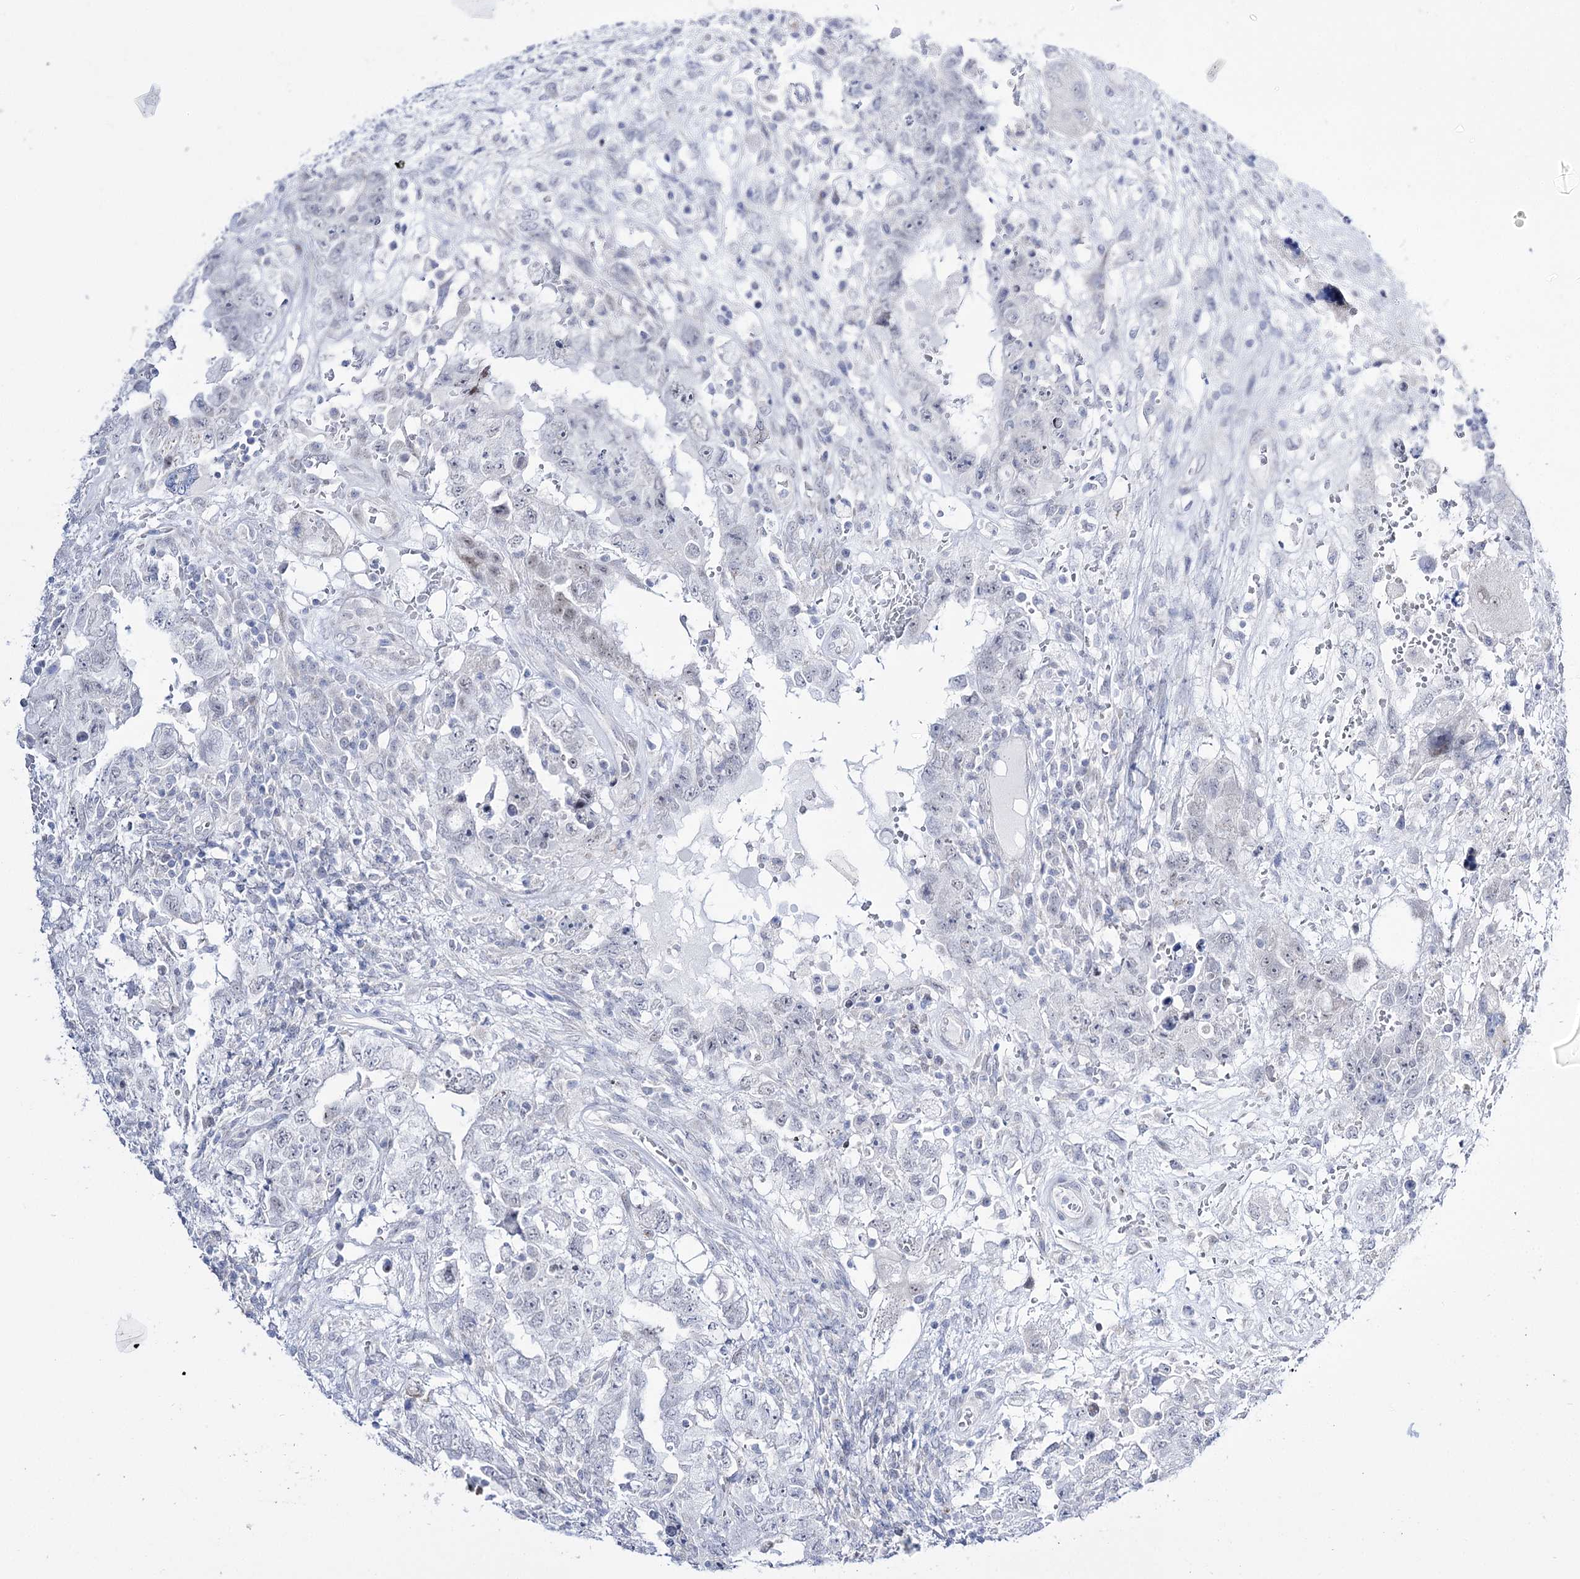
{"staining": {"intensity": "negative", "quantity": "none", "location": "none"}, "tissue": "testis cancer", "cell_type": "Tumor cells", "image_type": "cancer", "snomed": [{"axis": "morphology", "description": "Carcinoma, Embryonal, NOS"}, {"axis": "topography", "description": "Testis"}], "caption": "Testis cancer (embryonal carcinoma) was stained to show a protein in brown. There is no significant positivity in tumor cells. (Brightfield microscopy of DAB (3,3'-diaminobenzidine) IHC at high magnification).", "gene": "RBM15B", "patient": {"sex": "male", "age": 26}}